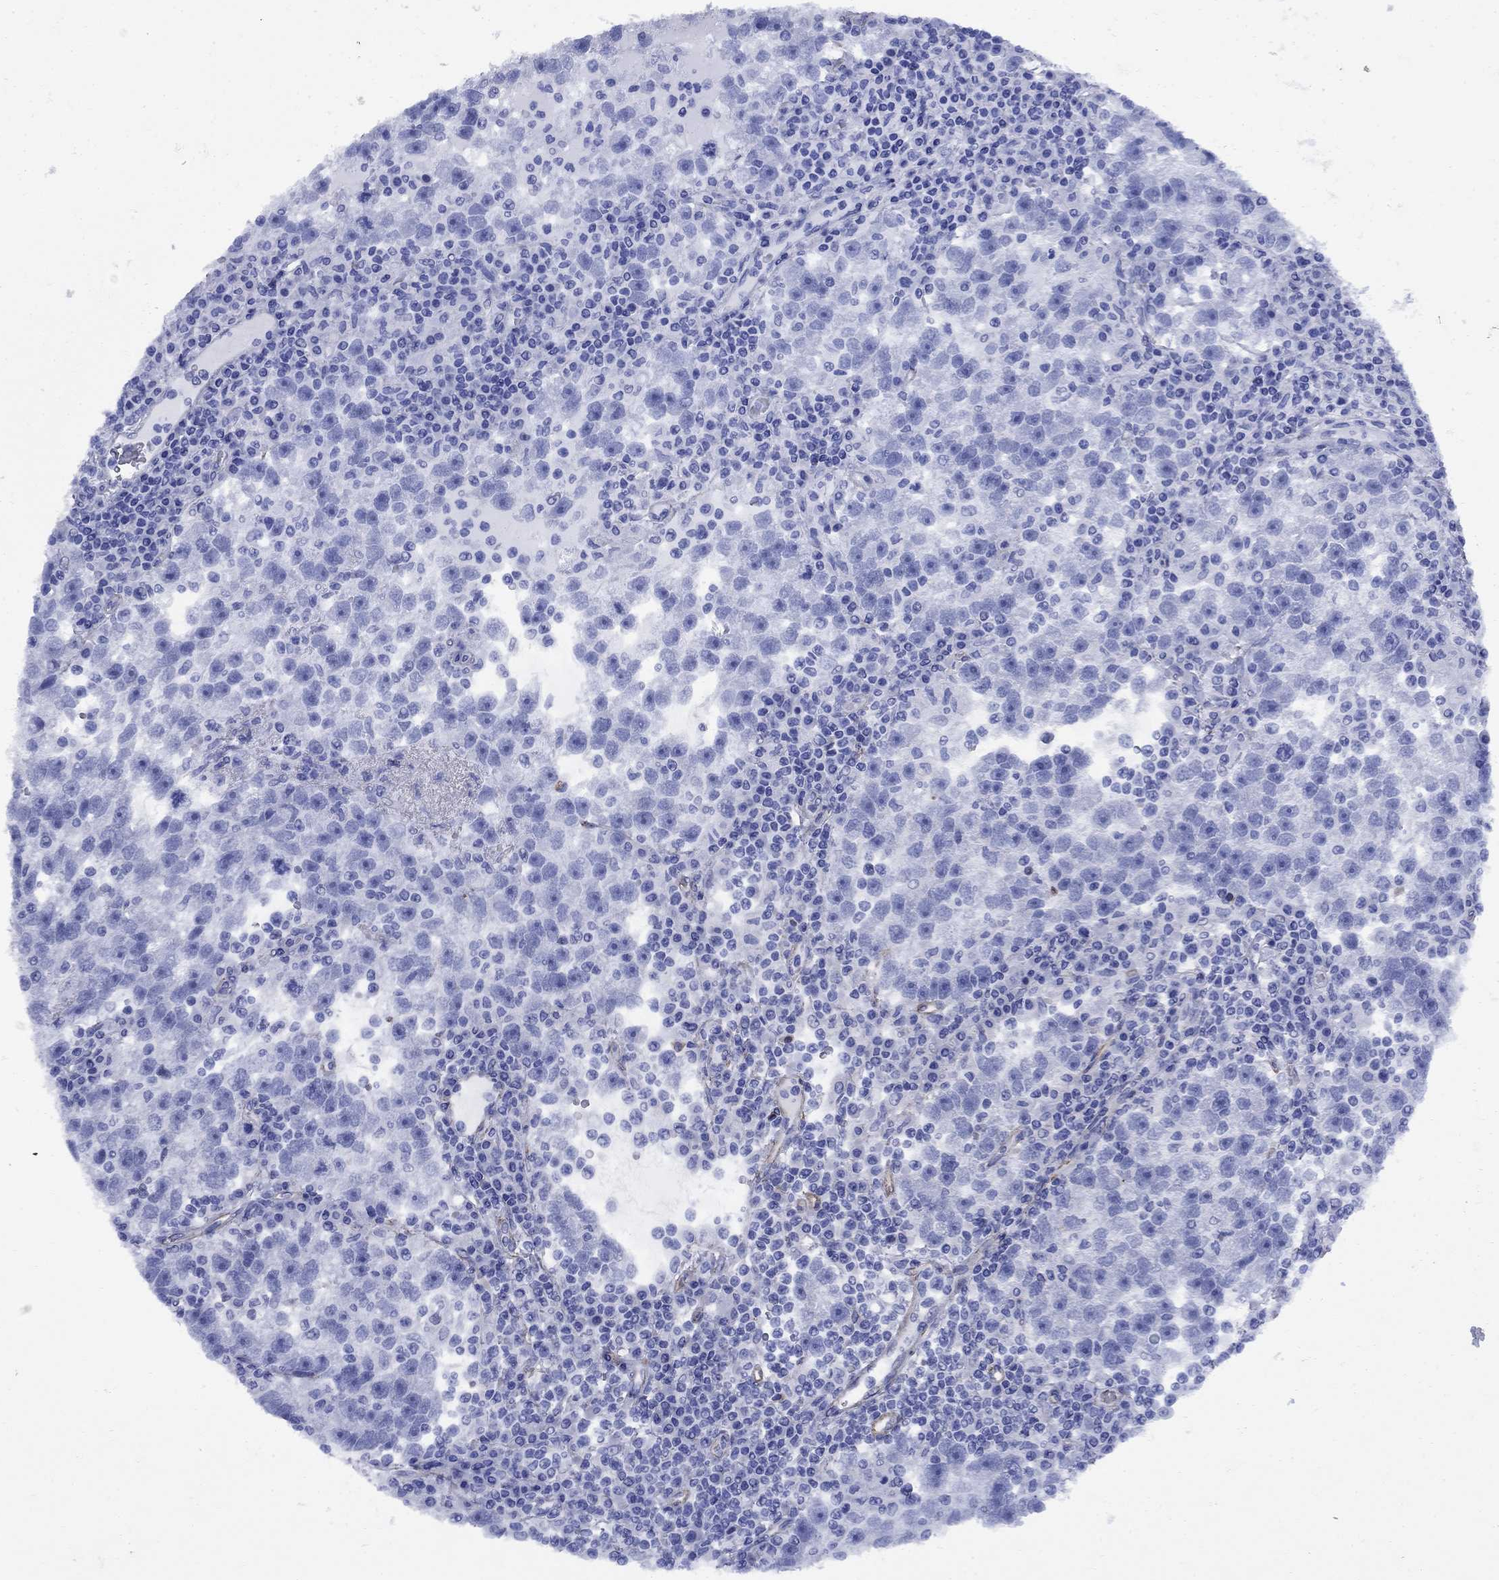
{"staining": {"intensity": "negative", "quantity": "none", "location": "none"}, "tissue": "testis cancer", "cell_type": "Tumor cells", "image_type": "cancer", "snomed": [{"axis": "morphology", "description": "Seminoma, NOS"}, {"axis": "topography", "description": "Testis"}], "caption": "DAB immunohistochemical staining of human seminoma (testis) reveals no significant staining in tumor cells.", "gene": "VTN", "patient": {"sex": "male", "age": 47}}